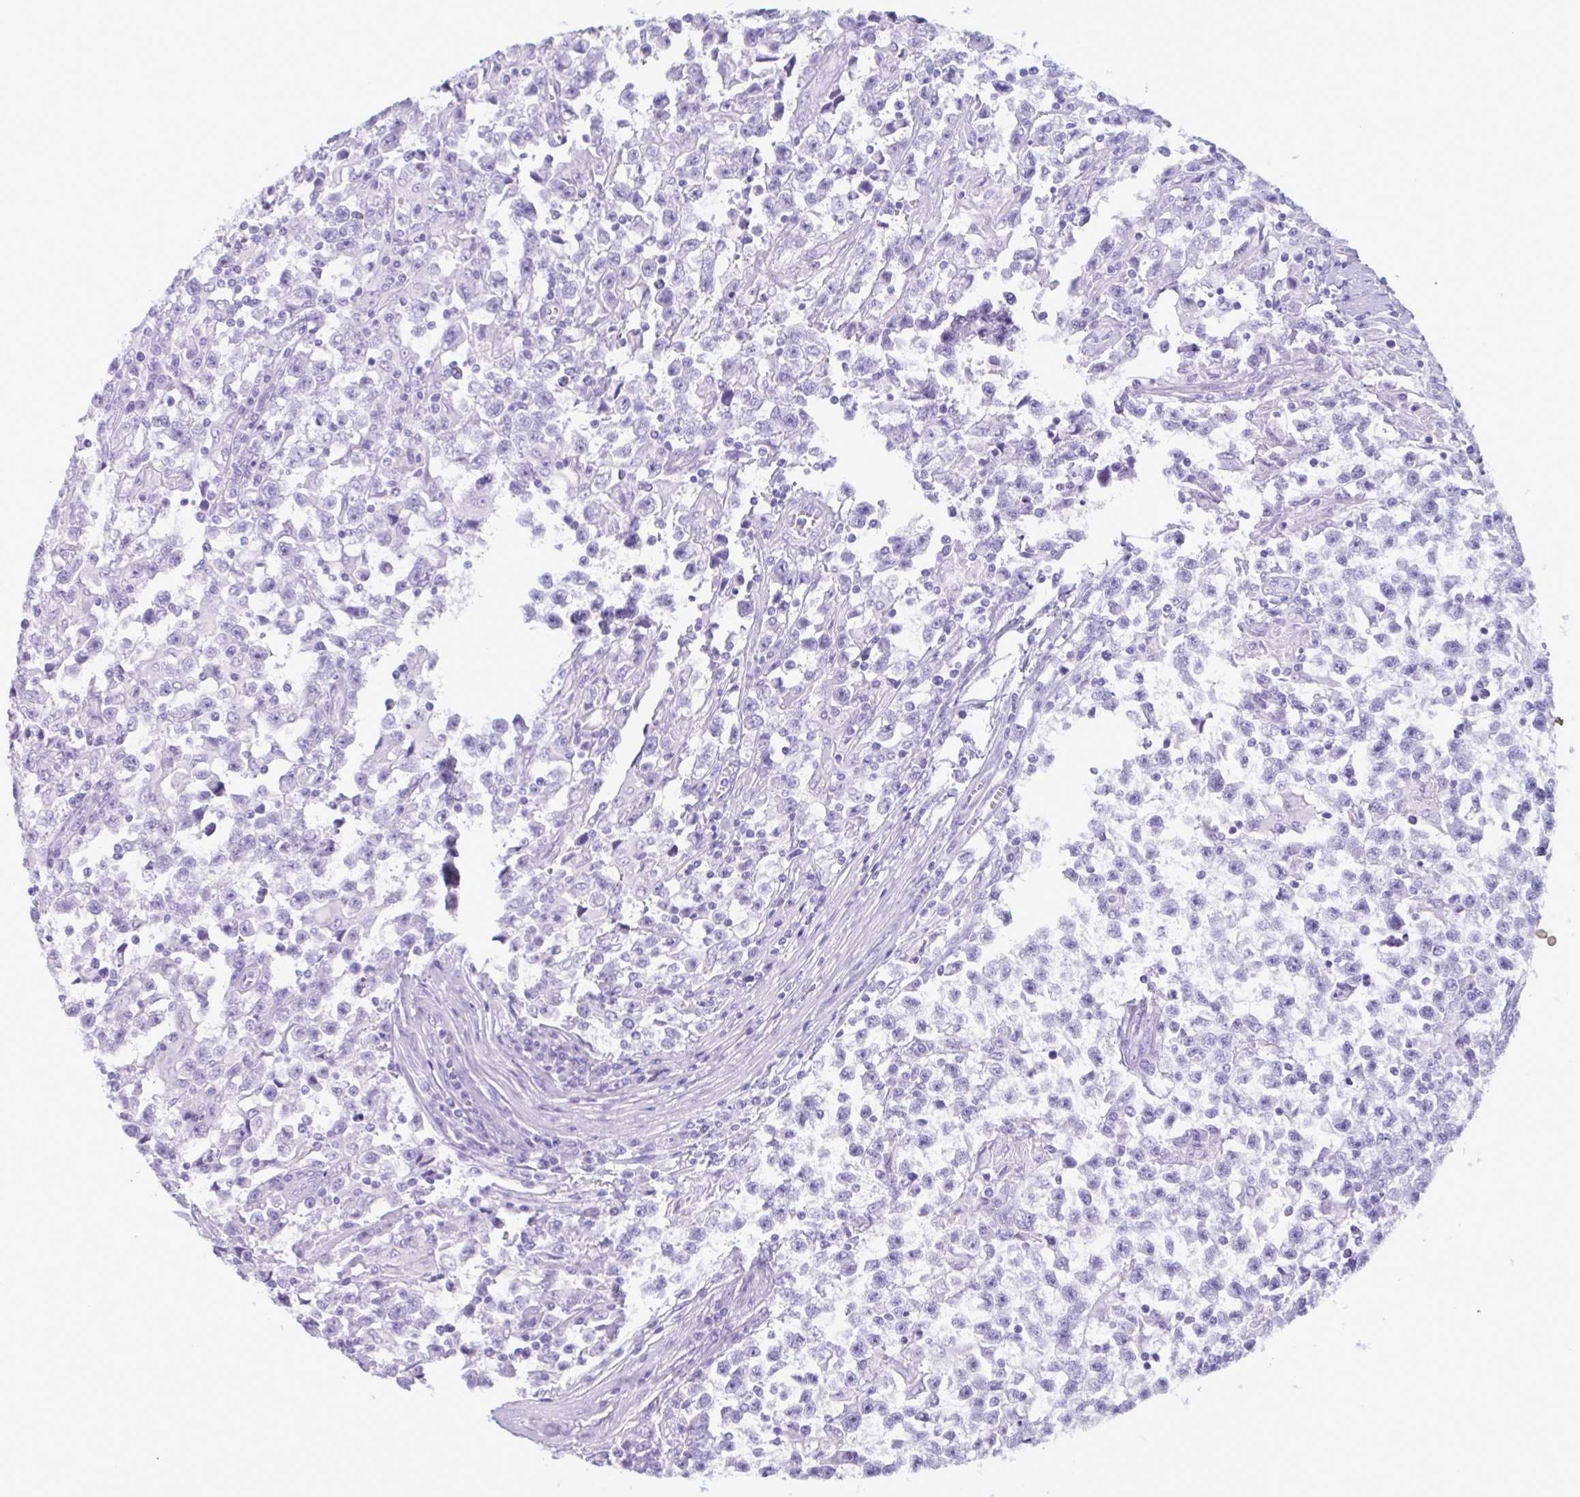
{"staining": {"intensity": "negative", "quantity": "none", "location": "none"}, "tissue": "testis cancer", "cell_type": "Tumor cells", "image_type": "cancer", "snomed": [{"axis": "morphology", "description": "Seminoma, NOS"}, {"axis": "topography", "description": "Testis"}], "caption": "This is an IHC image of testis seminoma. There is no expression in tumor cells.", "gene": "LTF", "patient": {"sex": "male", "age": 31}}